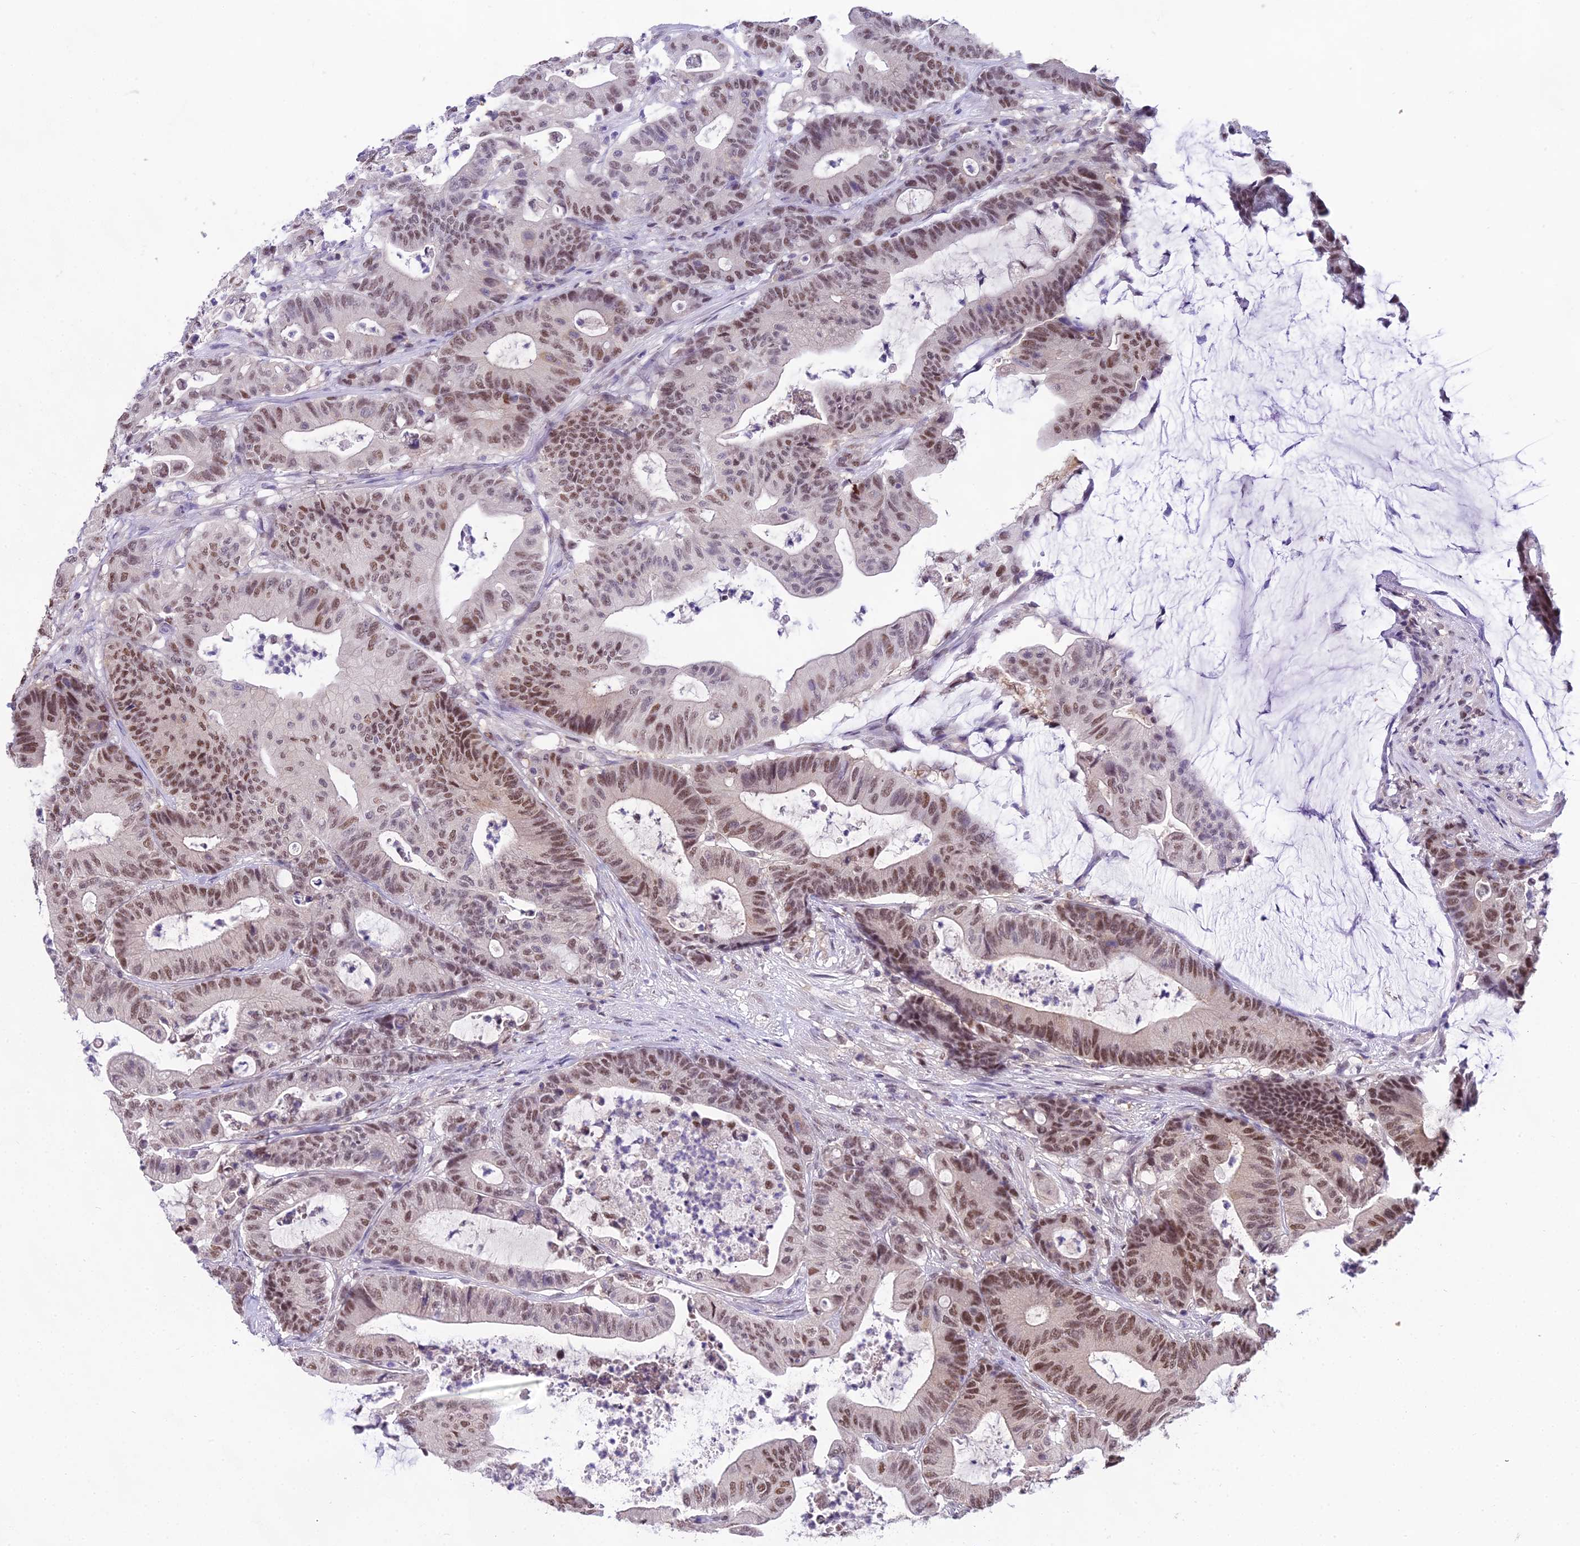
{"staining": {"intensity": "moderate", "quantity": ">75%", "location": "nuclear"}, "tissue": "colorectal cancer", "cell_type": "Tumor cells", "image_type": "cancer", "snomed": [{"axis": "morphology", "description": "Adenocarcinoma, NOS"}, {"axis": "topography", "description": "Colon"}], "caption": "The immunohistochemical stain shows moderate nuclear positivity in tumor cells of colorectal cancer (adenocarcinoma) tissue. The protein of interest is stained brown, and the nuclei are stained in blue (DAB IHC with brightfield microscopy, high magnification).", "gene": "MAT2A", "patient": {"sex": "female", "age": 84}}